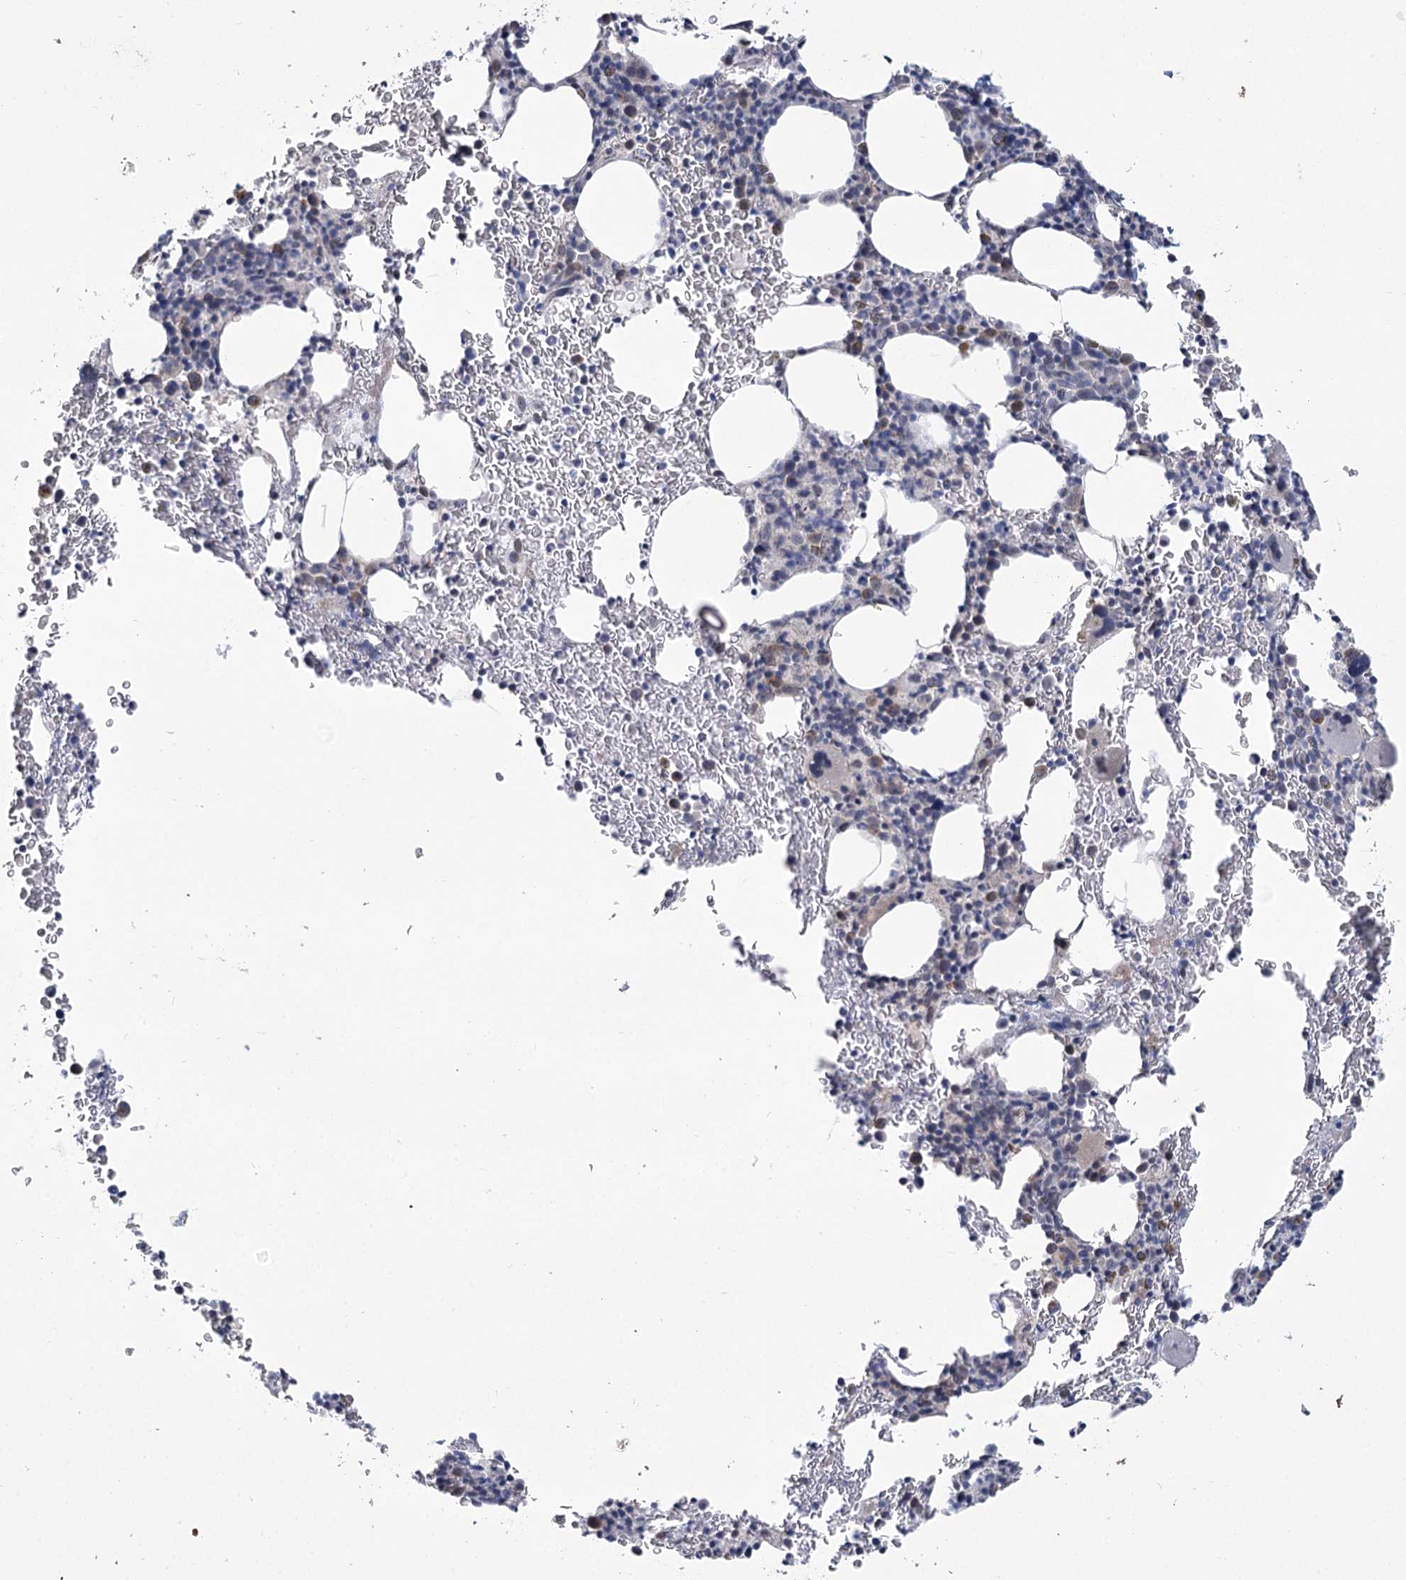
{"staining": {"intensity": "weak", "quantity": "<25%", "location": "cytoplasmic/membranous"}, "tissue": "bone marrow", "cell_type": "Hematopoietic cells", "image_type": "normal", "snomed": [{"axis": "morphology", "description": "Normal tissue, NOS"}, {"axis": "topography", "description": "Bone marrow"}], "caption": "High power microscopy micrograph of an immunohistochemistry photomicrograph of normal bone marrow, revealing no significant positivity in hematopoietic cells.", "gene": "PHYHIPL", "patient": {"sex": "male", "age": 79}}